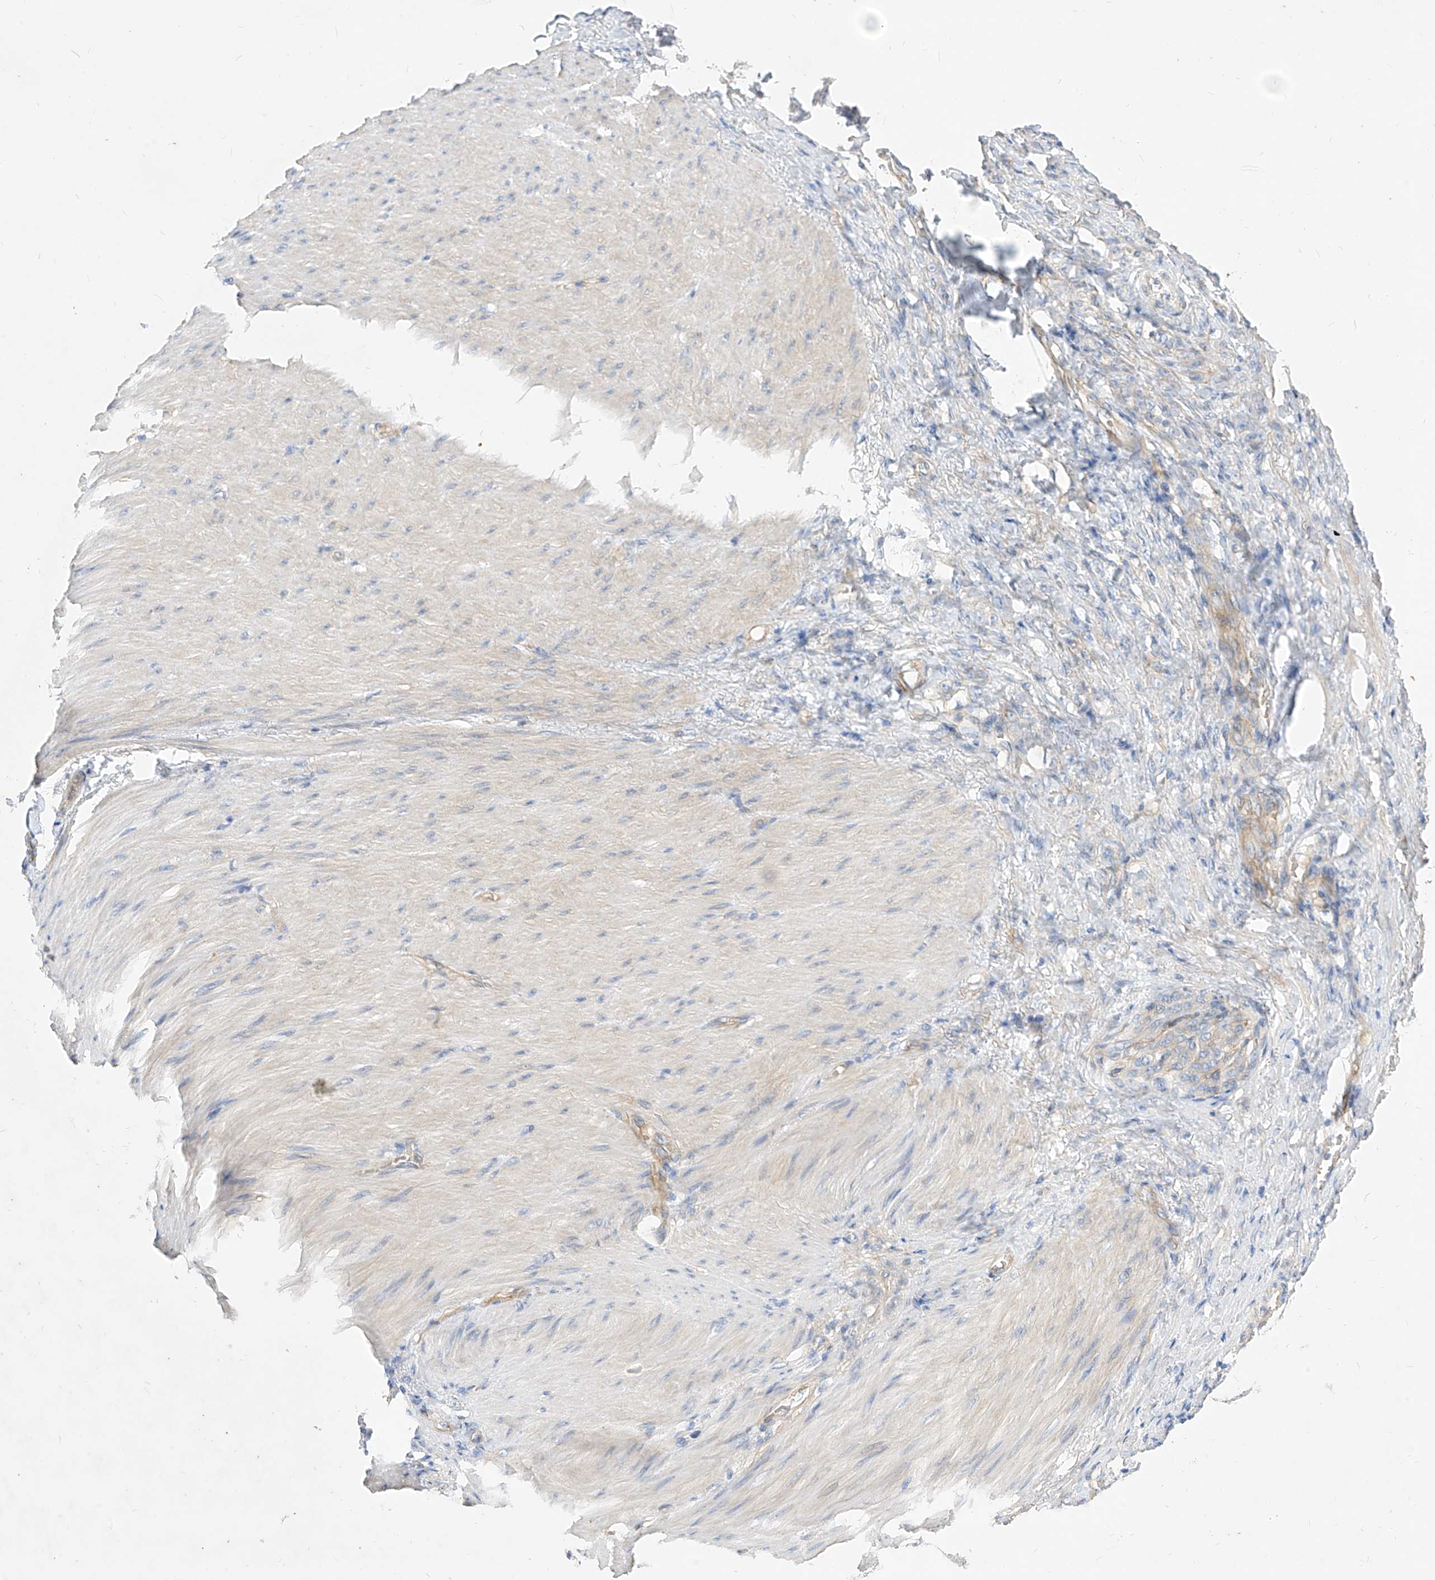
{"staining": {"intensity": "negative", "quantity": "none", "location": "none"}, "tissue": "stomach cancer", "cell_type": "Tumor cells", "image_type": "cancer", "snomed": [{"axis": "morphology", "description": "Normal tissue, NOS"}, {"axis": "morphology", "description": "Adenocarcinoma, NOS"}, {"axis": "topography", "description": "Stomach"}], "caption": "A photomicrograph of stomach adenocarcinoma stained for a protein shows no brown staining in tumor cells.", "gene": "SCGB2A1", "patient": {"sex": "male", "age": 82}}